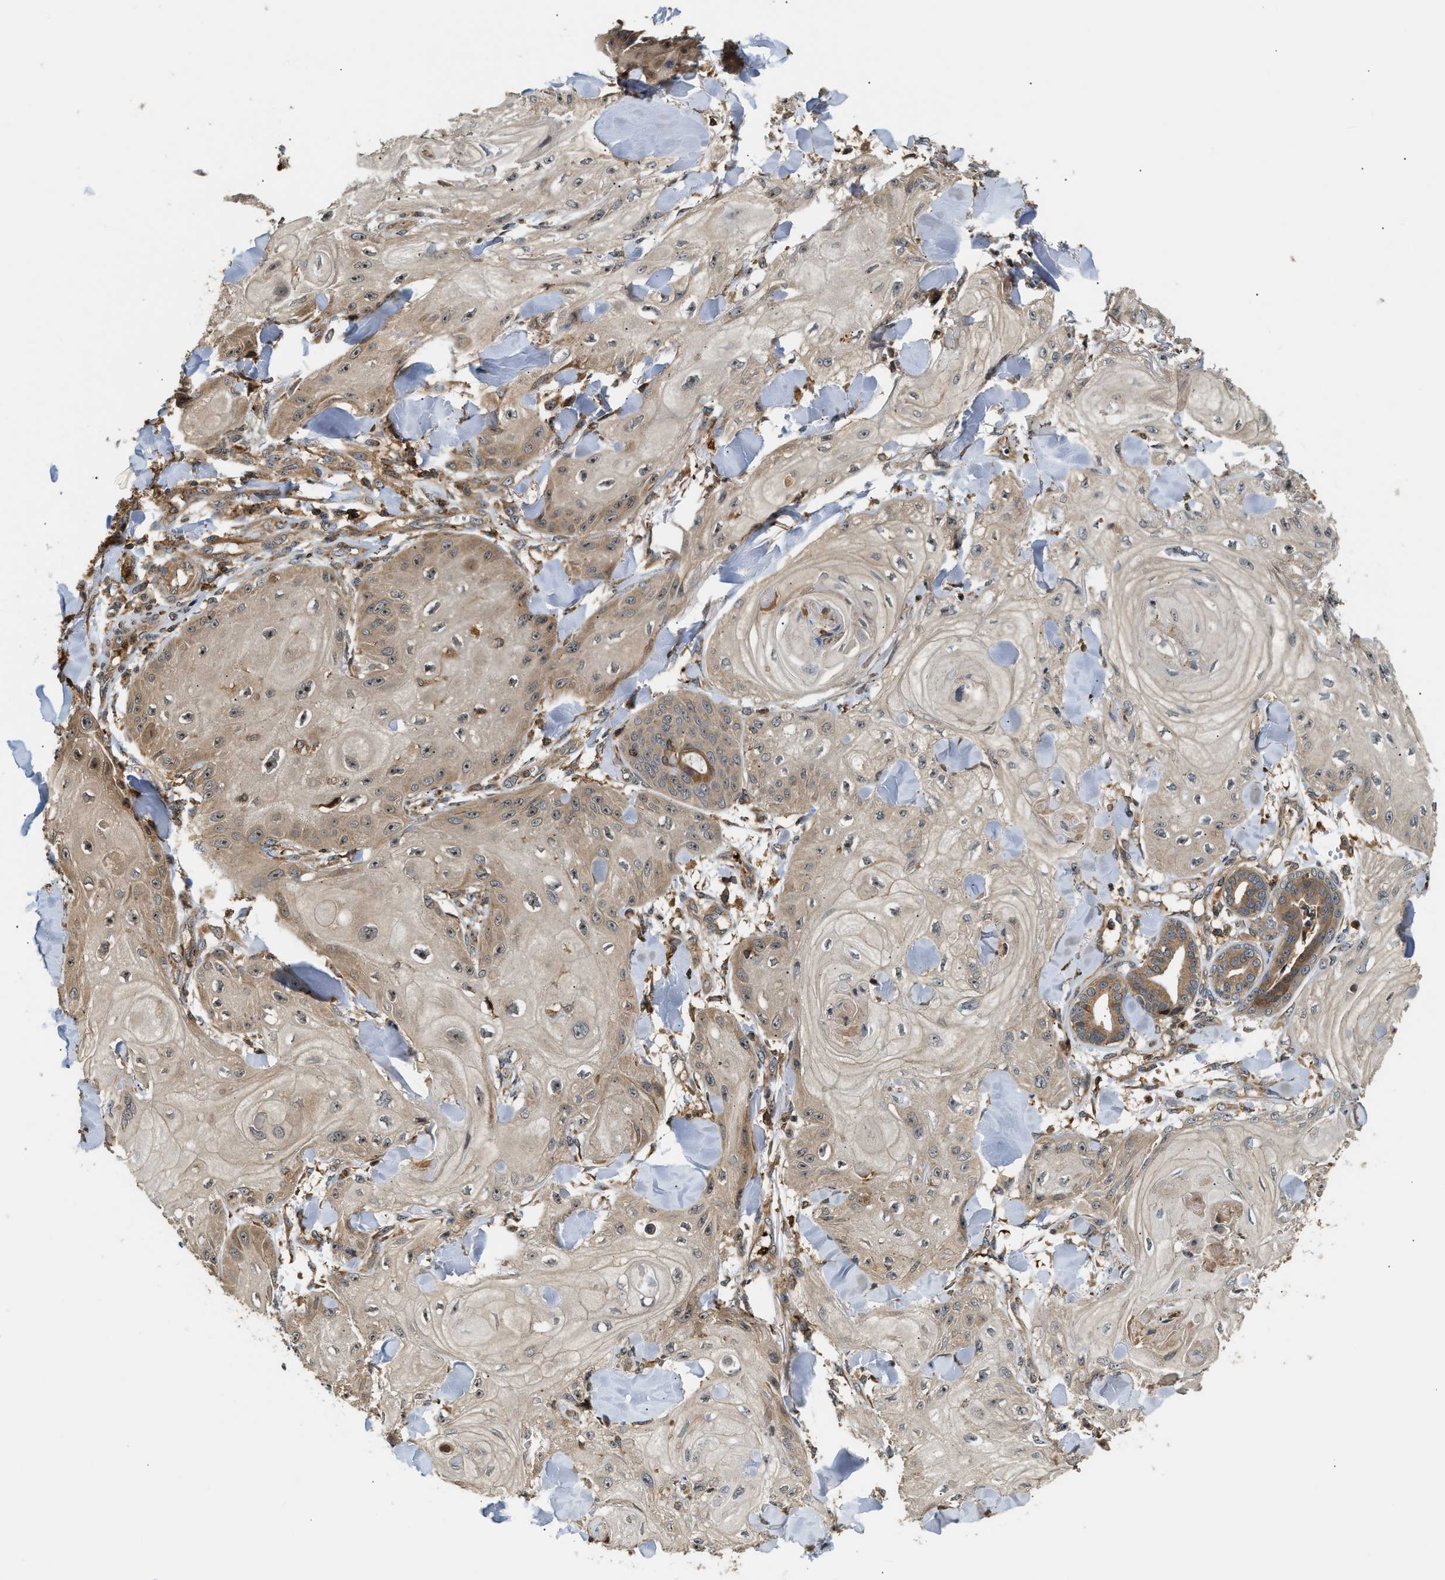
{"staining": {"intensity": "moderate", "quantity": ">75%", "location": "cytoplasmic/membranous"}, "tissue": "skin cancer", "cell_type": "Tumor cells", "image_type": "cancer", "snomed": [{"axis": "morphology", "description": "Squamous cell carcinoma, NOS"}, {"axis": "topography", "description": "Skin"}], "caption": "This is a micrograph of IHC staining of skin squamous cell carcinoma, which shows moderate expression in the cytoplasmic/membranous of tumor cells.", "gene": "SNX5", "patient": {"sex": "male", "age": 74}}